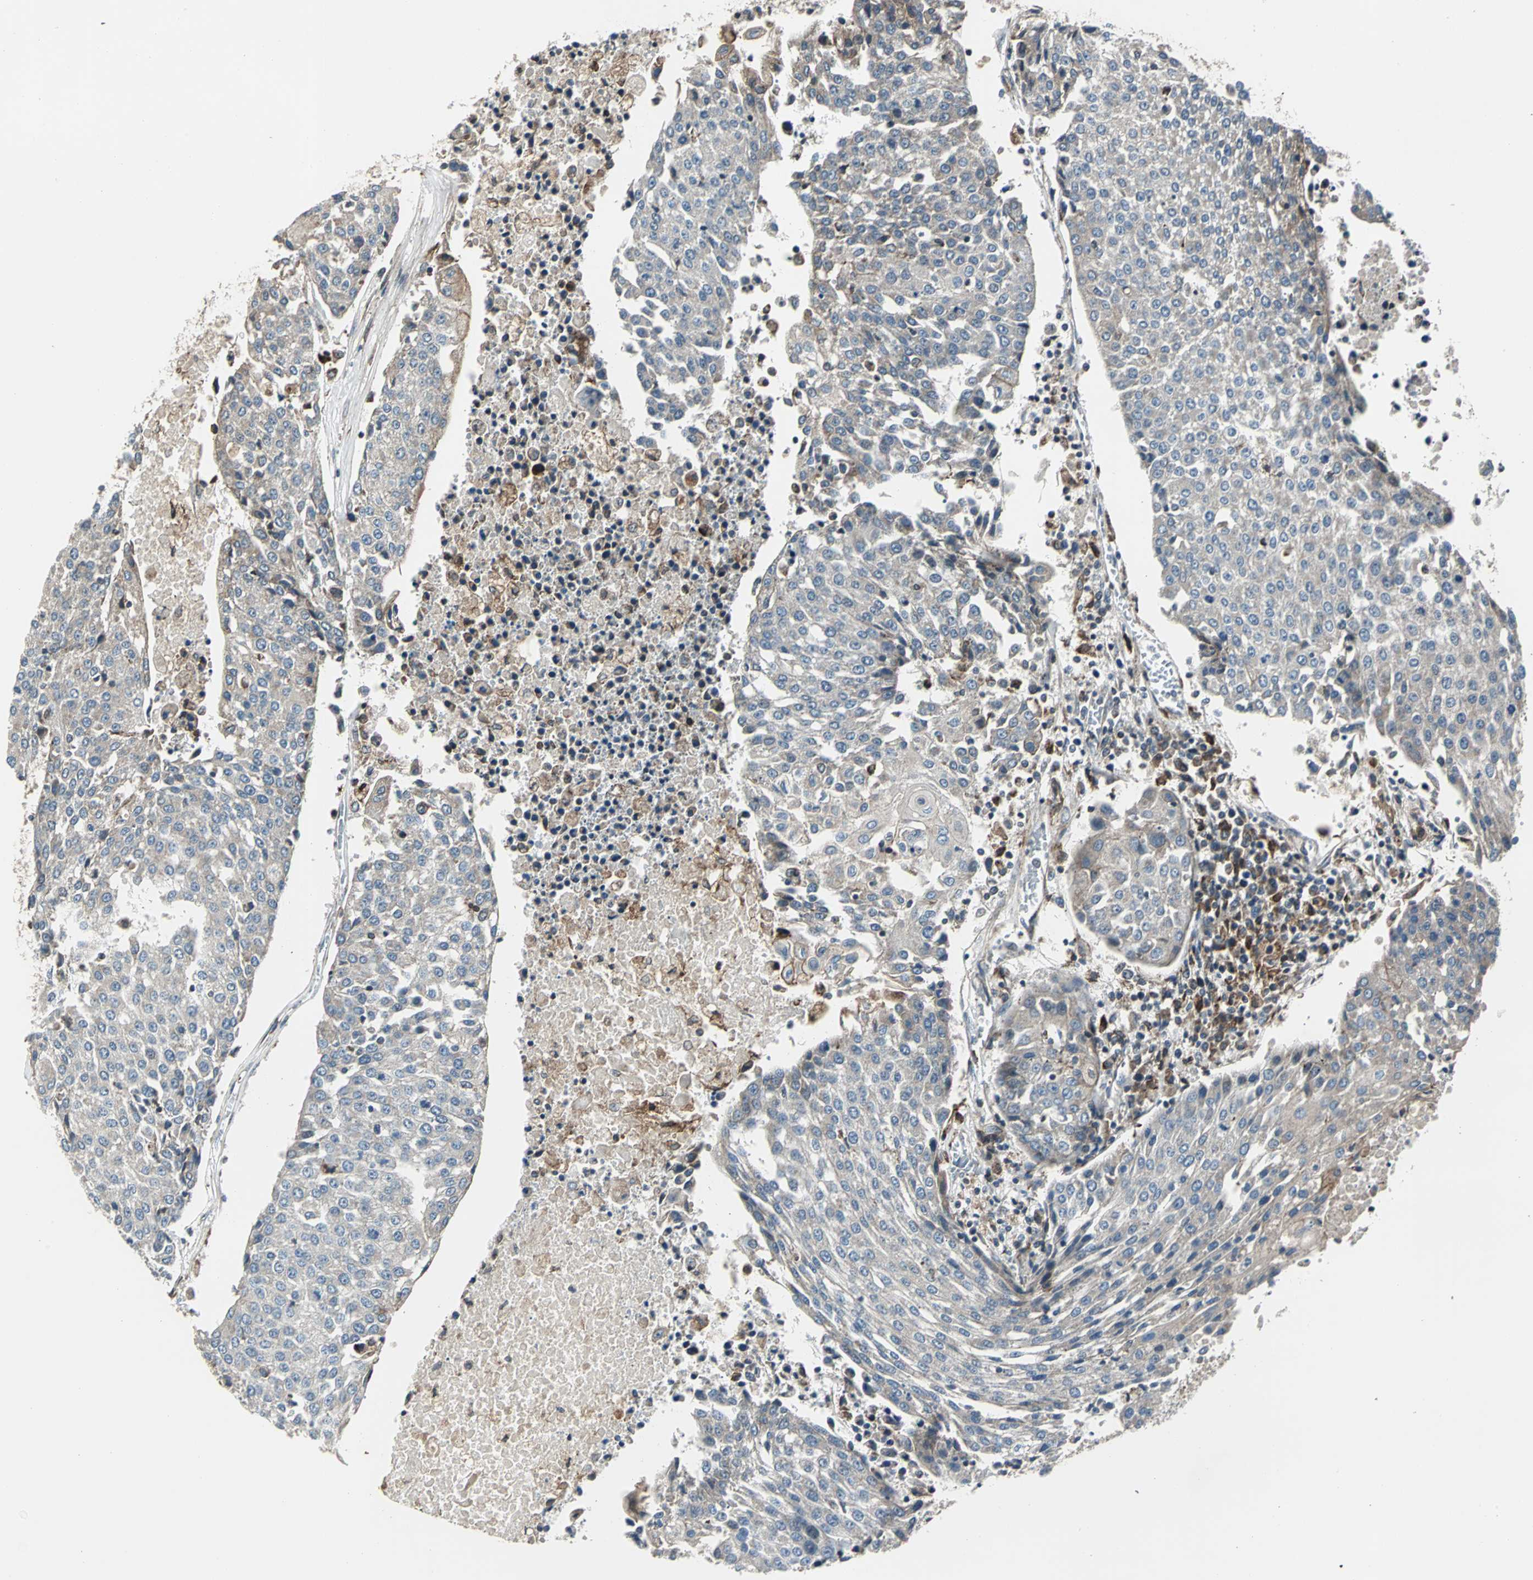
{"staining": {"intensity": "weak", "quantity": "25%-75%", "location": "cytoplasmic/membranous"}, "tissue": "urothelial cancer", "cell_type": "Tumor cells", "image_type": "cancer", "snomed": [{"axis": "morphology", "description": "Urothelial carcinoma, High grade"}, {"axis": "topography", "description": "Urinary bladder"}], "caption": "This is an image of immunohistochemistry (IHC) staining of urothelial cancer, which shows weak staining in the cytoplasmic/membranous of tumor cells.", "gene": "HTATIP2", "patient": {"sex": "female", "age": 85}}